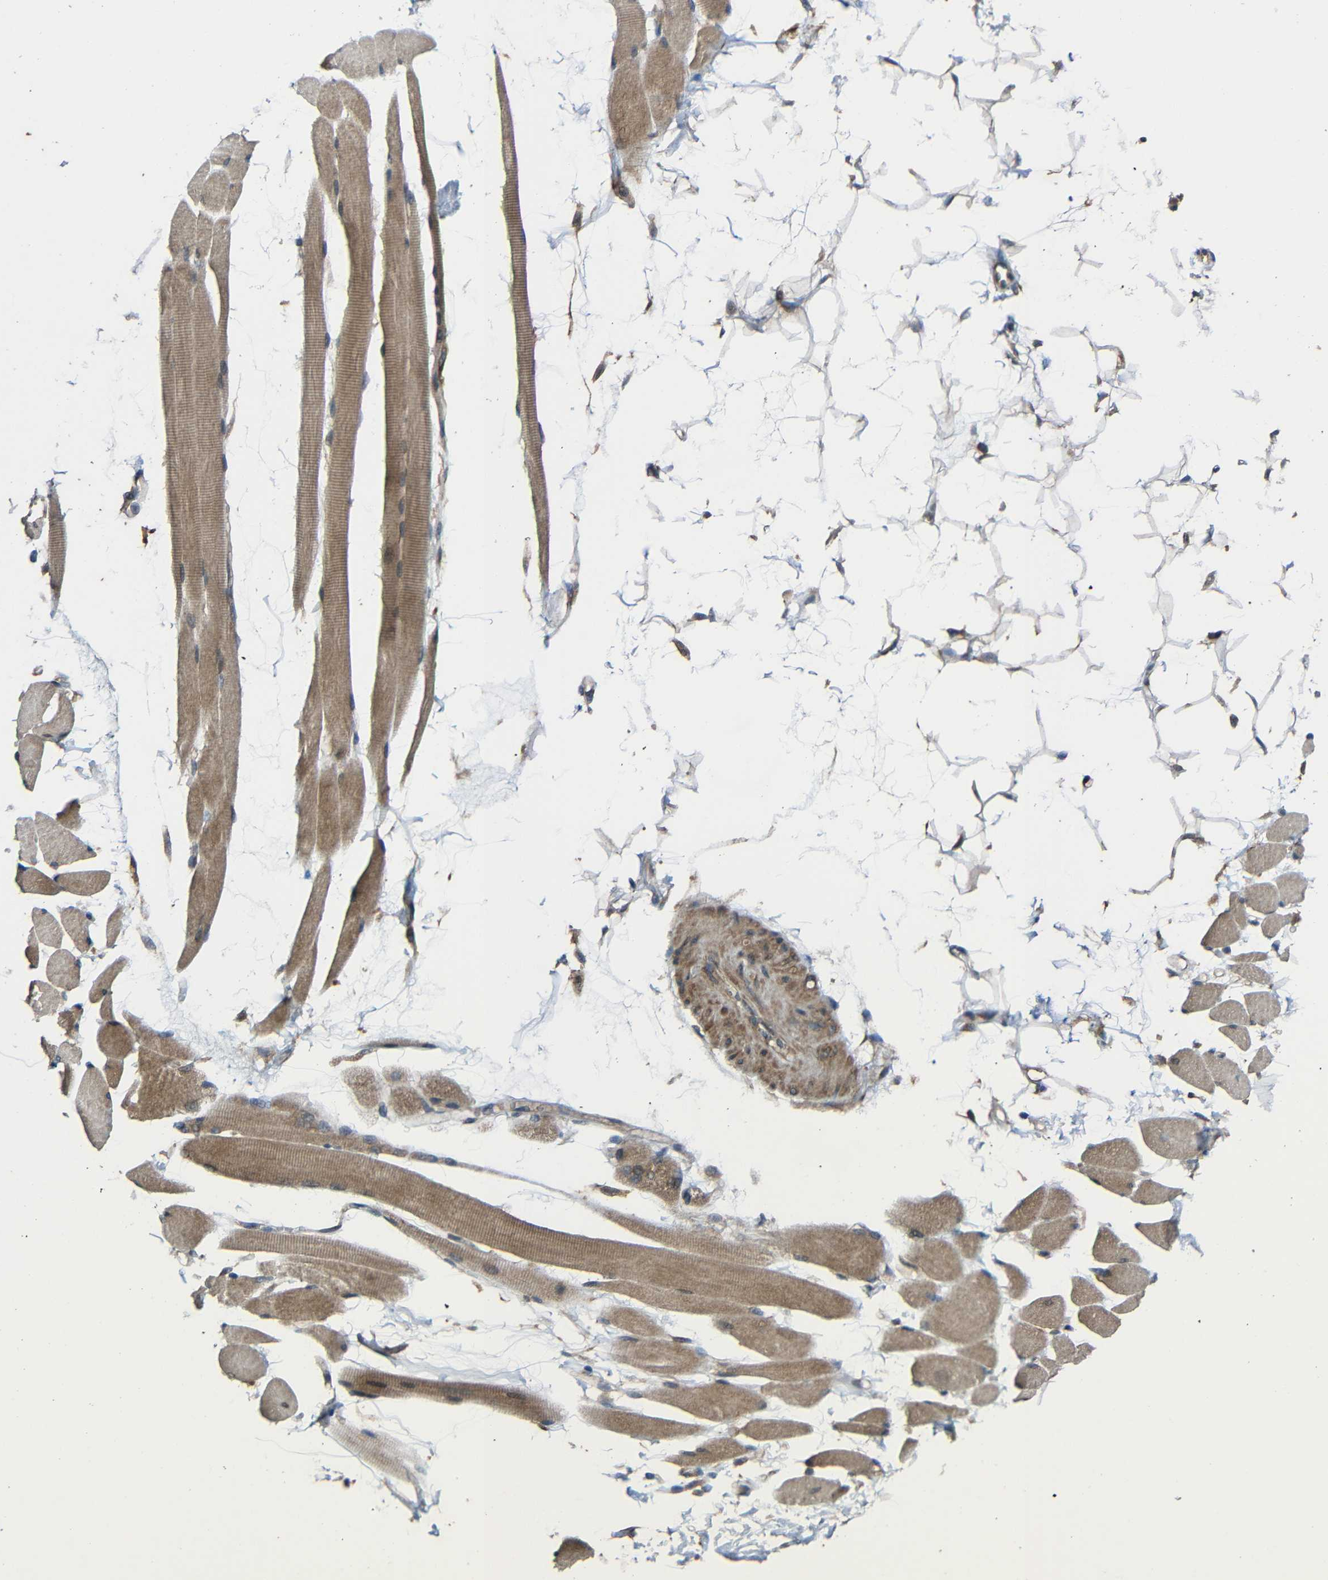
{"staining": {"intensity": "moderate", "quantity": ">75%", "location": "cytoplasmic/membranous"}, "tissue": "skeletal muscle", "cell_type": "Myocytes", "image_type": "normal", "snomed": [{"axis": "morphology", "description": "Normal tissue, NOS"}, {"axis": "topography", "description": "Skeletal muscle"}, {"axis": "topography", "description": "Oral tissue"}, {"axis": "topography", "description": "Peripheral nerve tissue"}], "caption": "Immunohistochemistry (IHC) photomicrograph of benign skeletal muscle stained for a protein (brown), which exhibits medium levels of moderate cytoplasmic/membranous positivity in about >75% of myocytes.", "gene": "CHST9", "patient": {"sex": "female", "age": 84}}